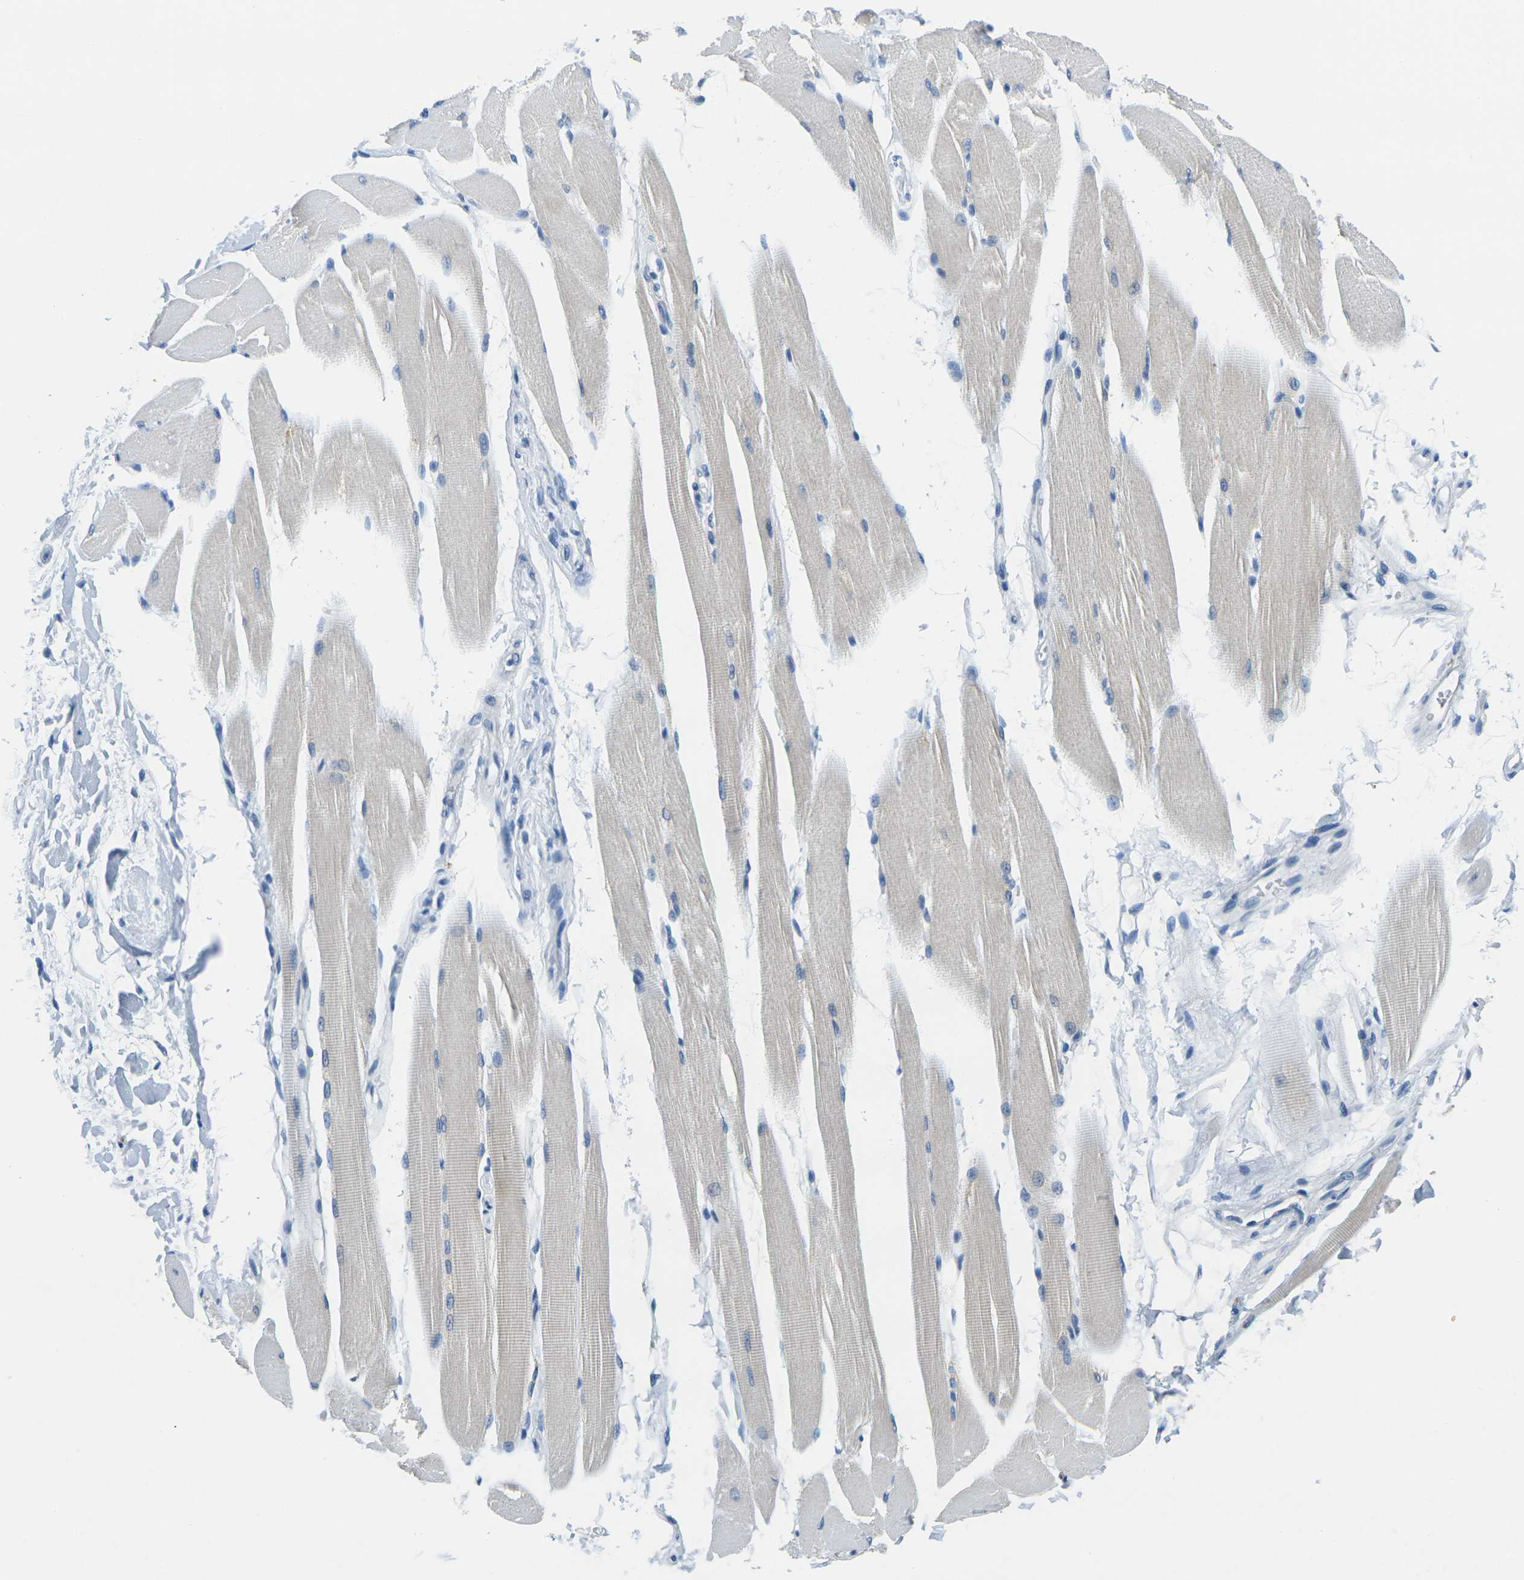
{"staining": {"intensity": "weak", "quantity": "25%-75%", "location": "cytoplasmic/membranous"}, "tissue": "skeletal muscle", "cell_type": "Myocytes", "image_type": "normal", "snomed": [{"axis": "morphology", "description": "Normal tissue, NOS"}, {"axis": "topography", "description": "Skeletal muscle"}, {"axis": "topography", "description": "Peripheral nerve tissue"}], "caption": "Myocytes display low levels of weak cytoplasmic/membranous positivity in about 25%-75% of cells in benign human skeletal muscle. Nuclei are stained in blue.", "gene": "FAM3D", "patient": {"sex": "female", "age": 84}}